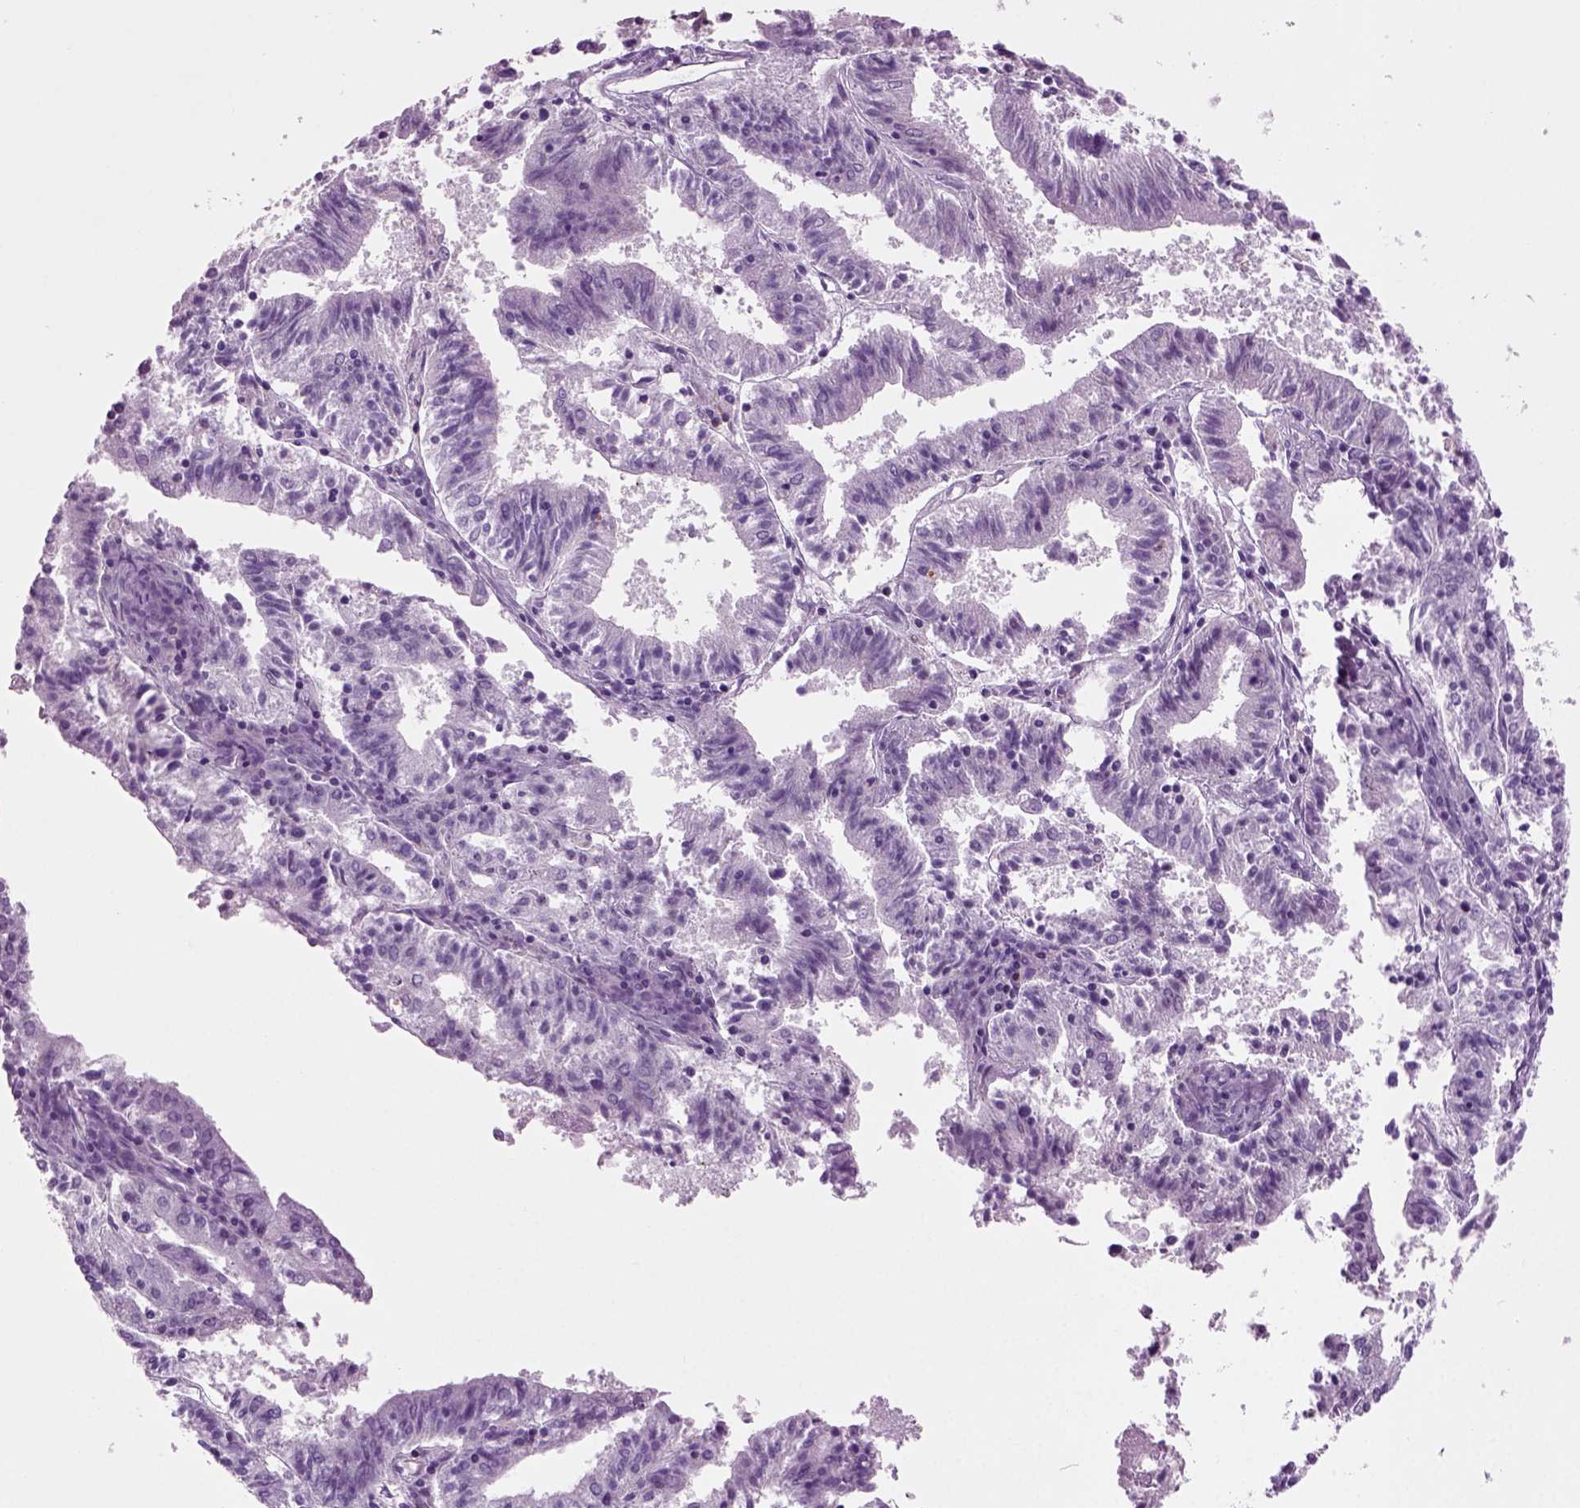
{"staining": {"intensity": "strong", "quantity": "<25%", "location": "cytoplasmic/membranous"}, "tissue": "endometrial cancer", "cell_type": "Tumor cells", "image_type": "cancer", "snomed": [{"axis": "morphology", "description": "Adenocarcinoma, NOS"}, {"axis": "topography", "description": "Endometrium"}], "caption": "Adenocarcinoma (endometrial) stained with DAB (3,3'-diaminobenzidine) IHC displays medium levels of strong cytoplasmic/membranous positivity in approximately <25% of tumor cells. The protein of interest is stained brown, and the nuclei are stained in blue (DAB (3,3'-diaminobenzidine) IHC with brightfield microscopy, high magnification).", "gene": "ACER3", "patient": {"sex": "female", "age": 82}}